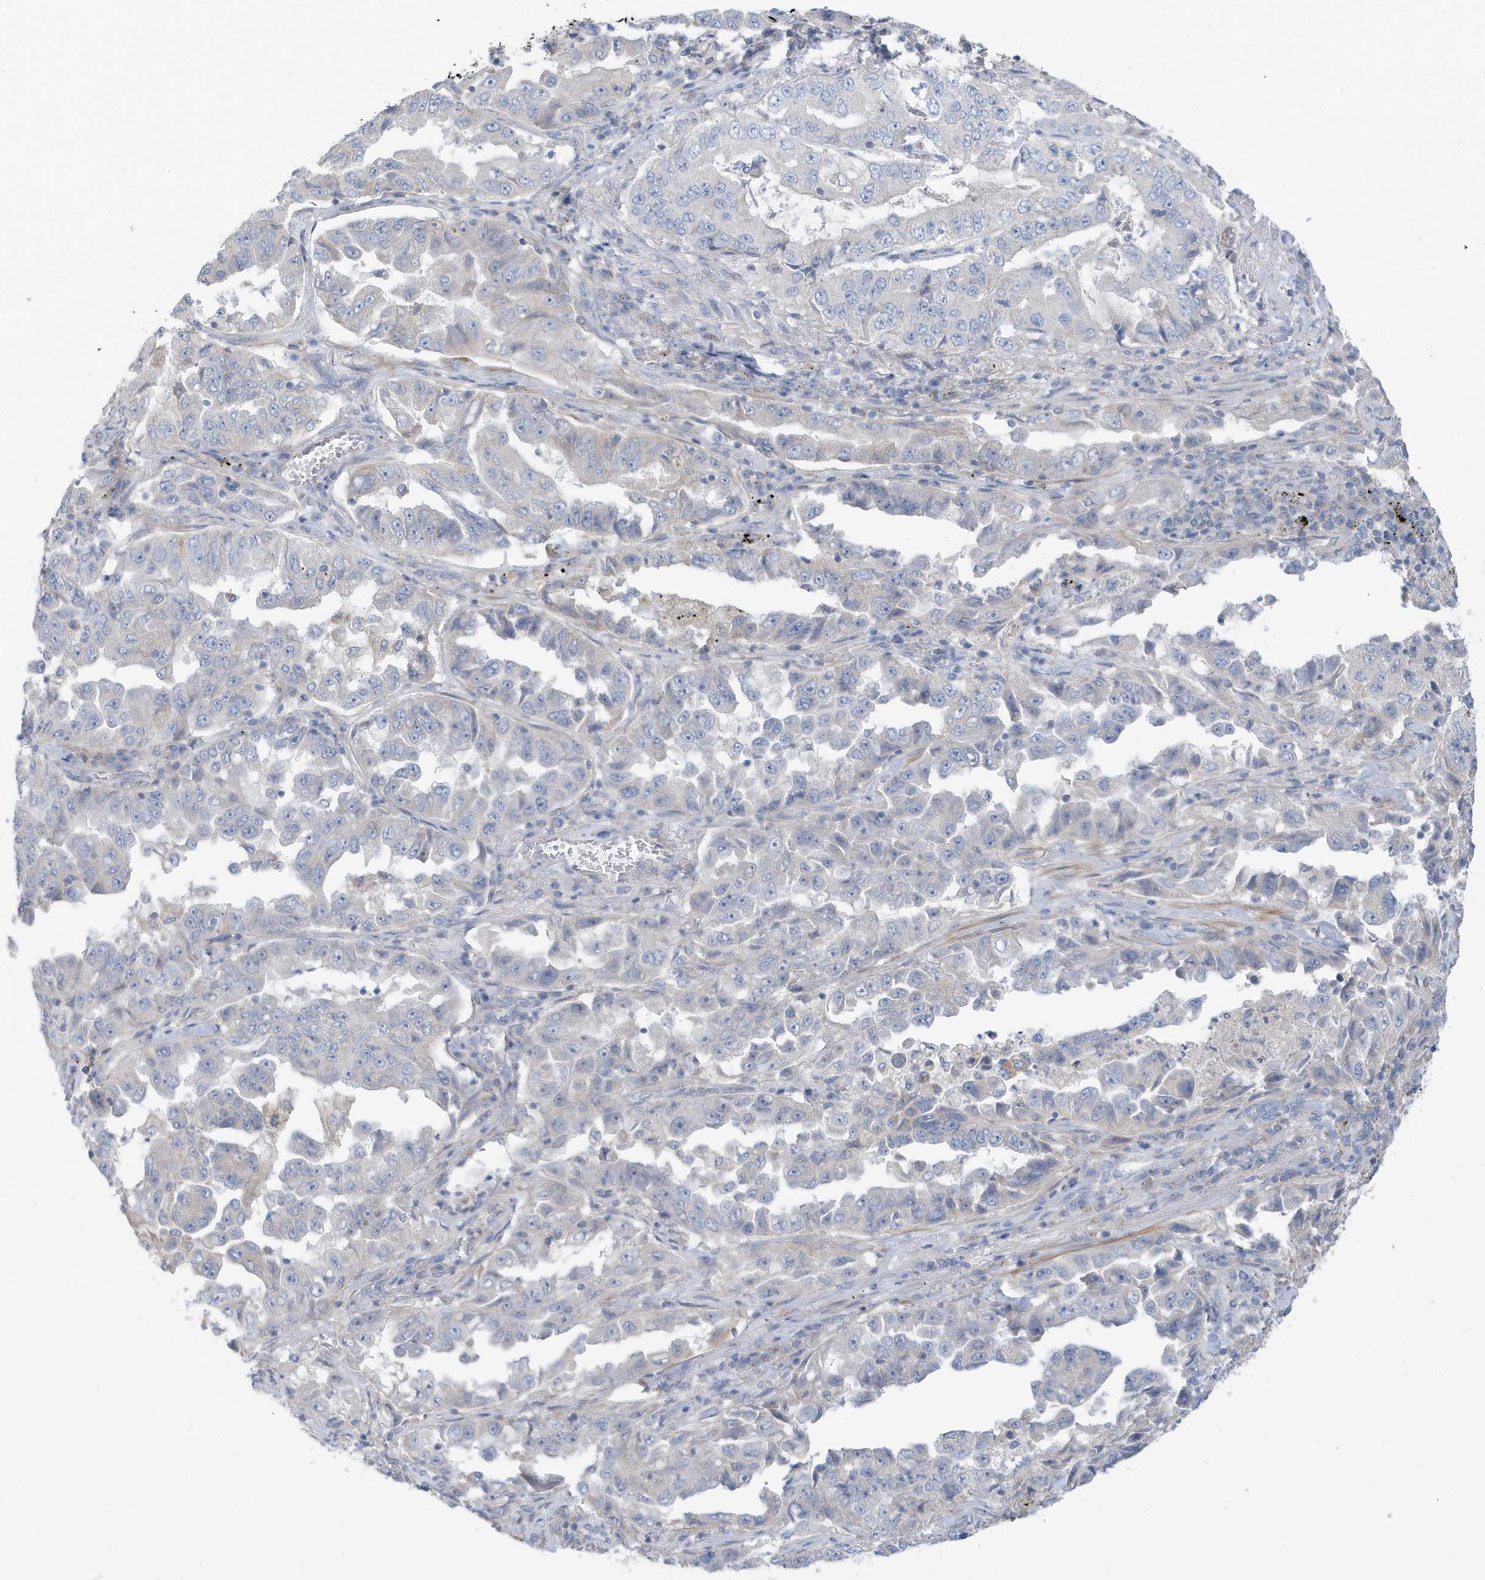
{"staining": {"intensity": "negative", "quantity": "none", "location": "none"}, "tissue": "lung cancer", "cell_type": "Tumor cells", "image_type": "cancer", "snomed": [{"axis": "morphology", "description": "Adenocarcinoma, NOS"}, {"axis": "topography", "description": "Lung"}], "caption": "Lung adenocarcinoma was stained to show a protein in brown. There is no significant expression in tumor cells.", "gene": "ATP13A5", "patient": {"sex": "female", "age": 51}}